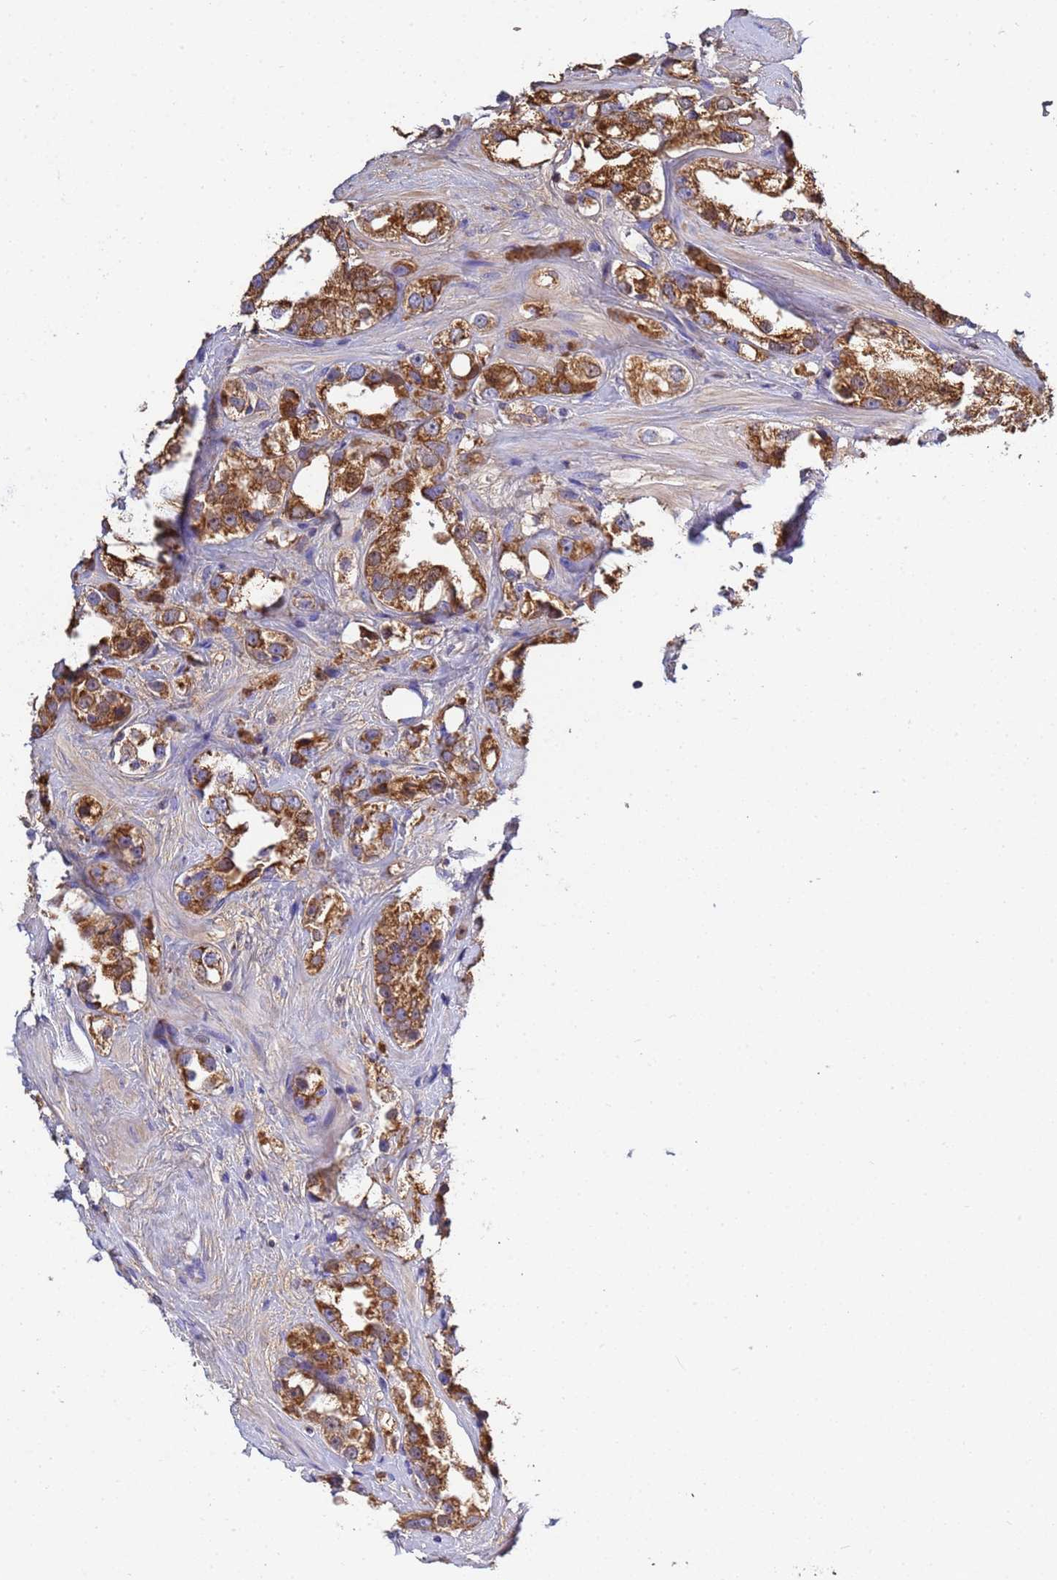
{"staining": {"intensity": "strong", "quantity": ">75%", "location": "cytoplasmic/membranous"}, "tissue": "prostate cancer", "cell_type": "Tumor cells", "image_type": "cancer", "snomed": [{"axis": "morphology", "description": "Adenocarcinoma, NOS"}, {"axis": "topography", "description": "Prostate"}], "caption": "Immunohistochemistry (IHC) of prostate adenocarcinoma reveals high levels of strong cytoplasmic/membranous expression in about >75% of tumor cells.", "gene": "GLUD1", "patient": {"sex": "male", "age": 79}}